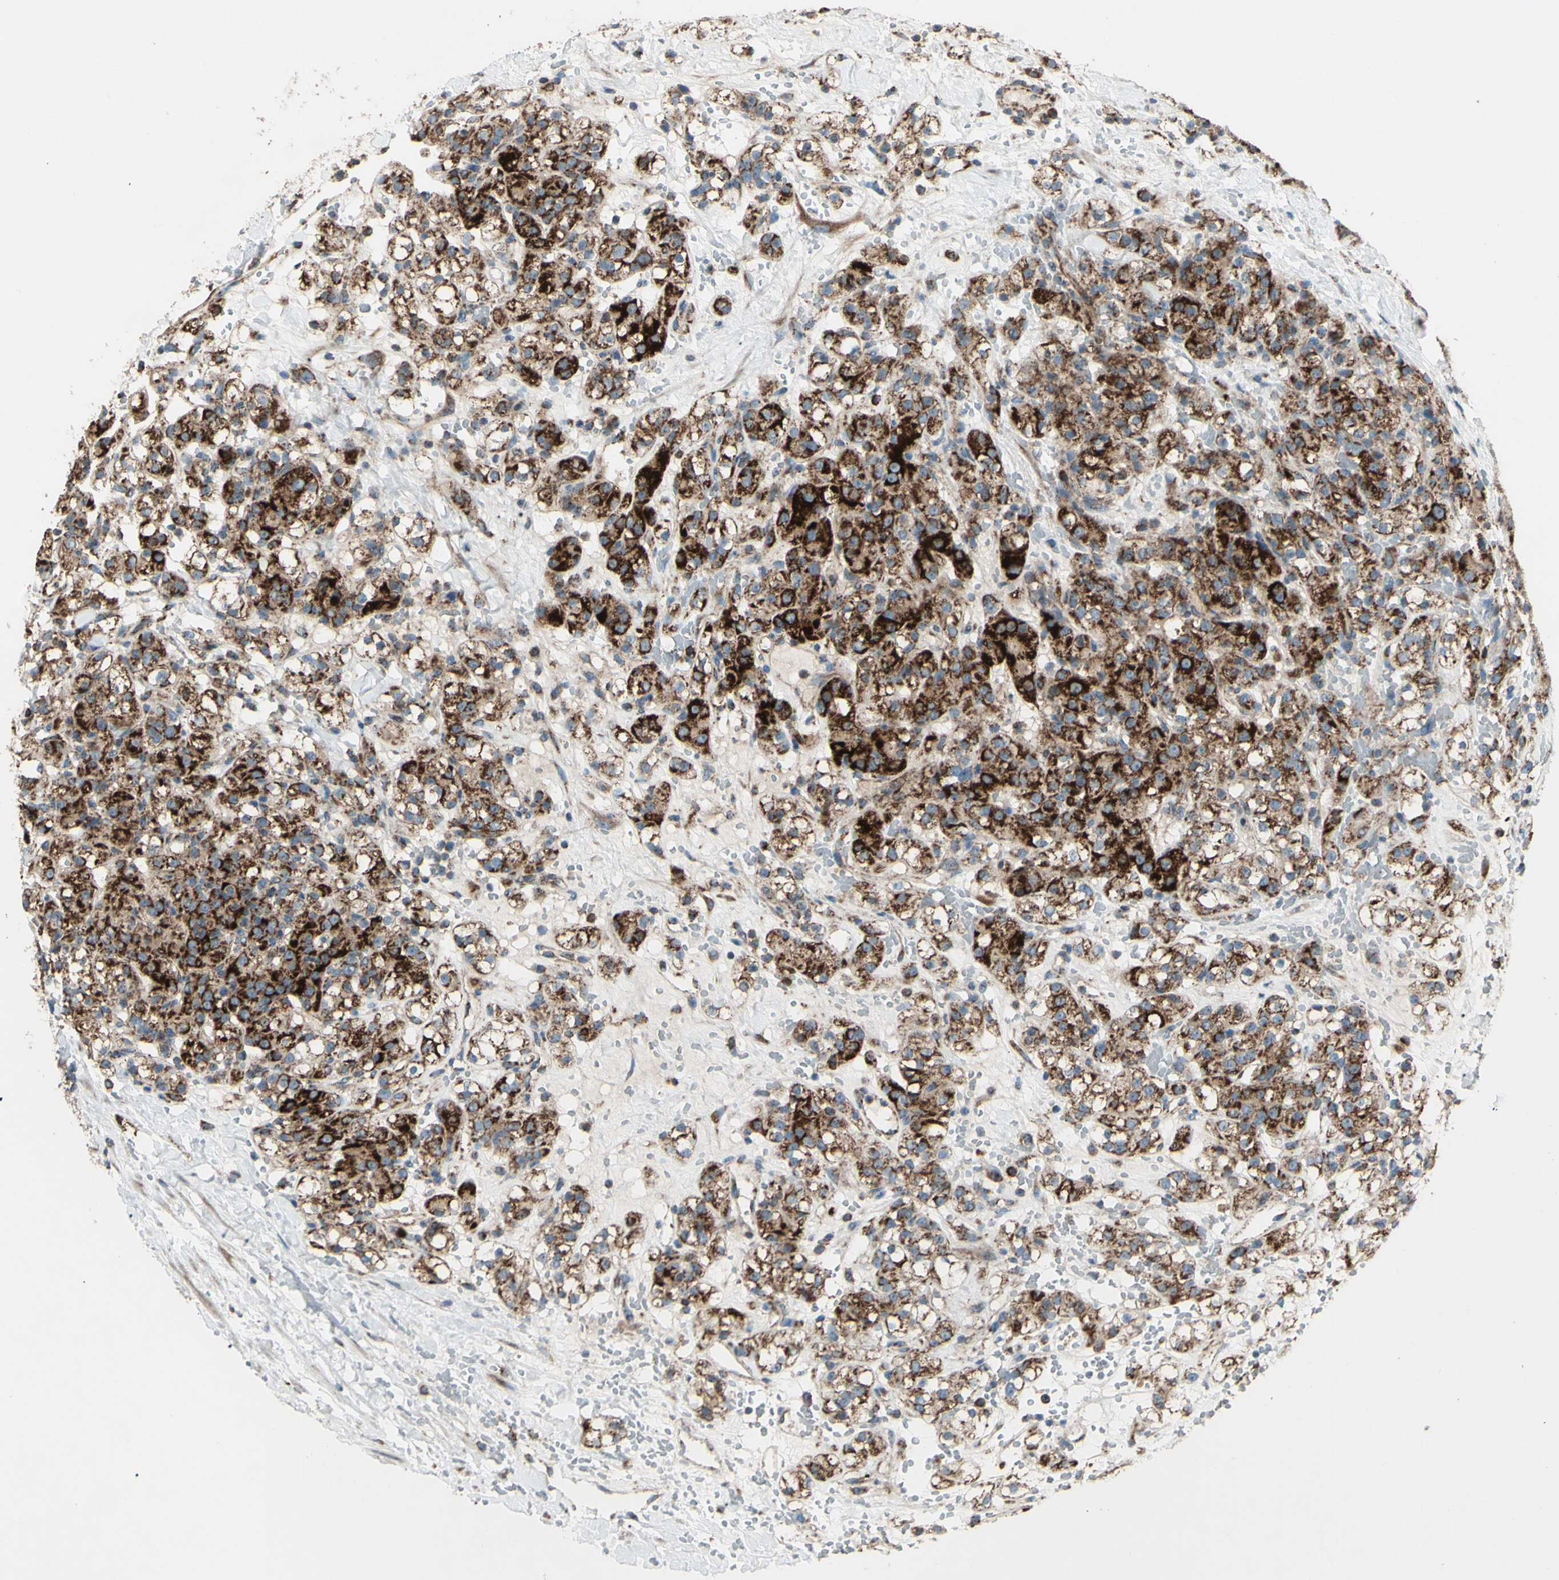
{"staining": {"intensity": "strong", "quantity": ">75%", "location": "cytoplasmic/membranous"}, "tissue": "renal cancer", "cell_type": "Tumor cells", "image_type": "cancer", "snomed": [{"axis": "morphology", "description": "Adenocarcinoma, NOS"}, {"axis": "topography", "description": "Kidney"}], "caption": "Strong cytoplasmic/membranous staining for a protein is identified in approximately >75% of tumor cells of renal cancer (adenocarcinoma) using IHC.", "gene": "RHOT1", "patient": {"sex": "male", "age": 61}}